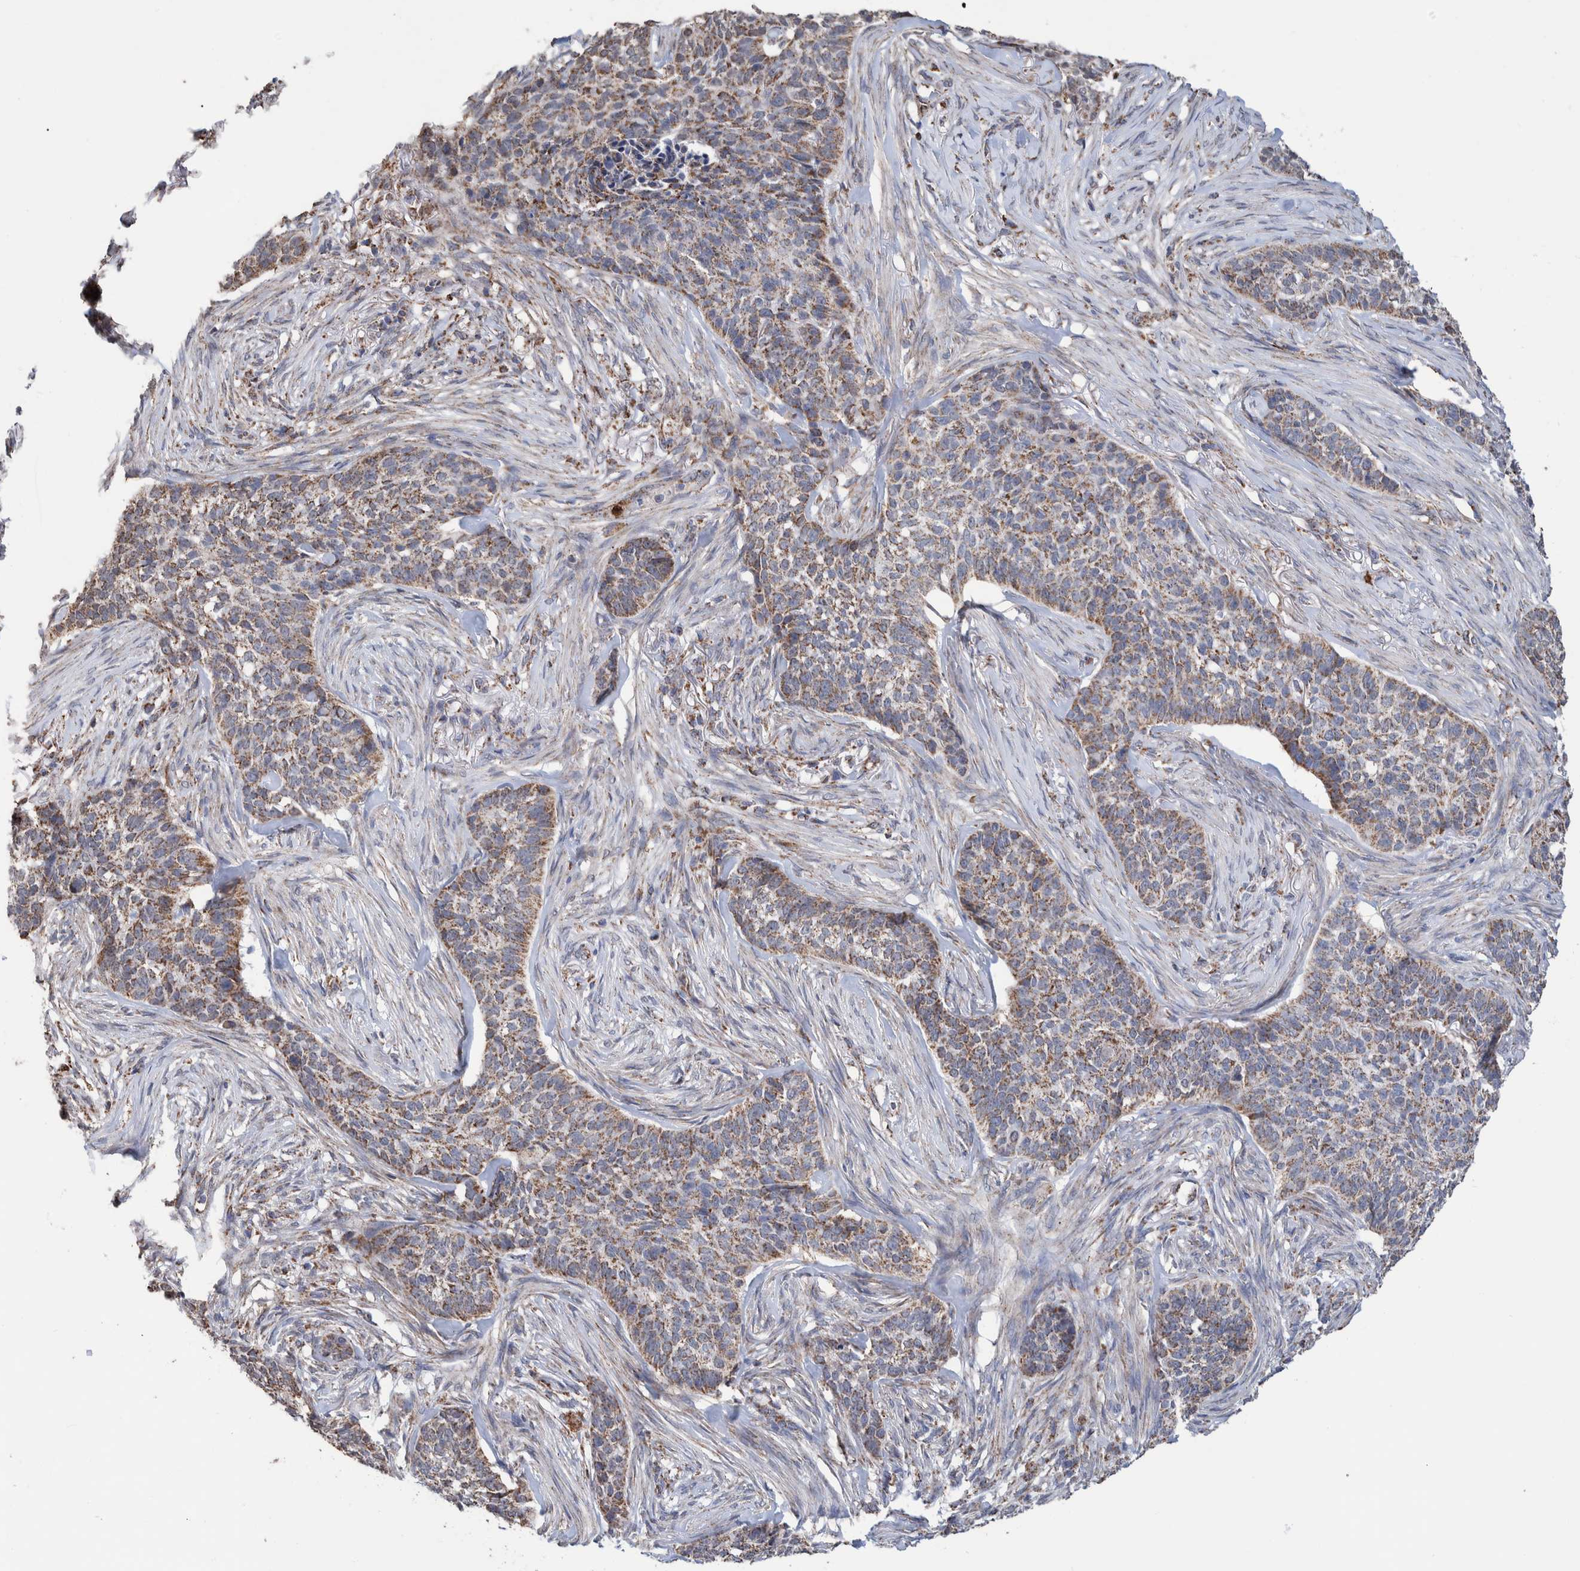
{"staining": {"intensity": "weak", "quantity": ">75%", "location": "cytoplasmic/membranous"}, "tissue": "skin cancer", "cell_type": "Tumor cells", "image_type": "cancer", "snomed": [{"axis": "morphology", "description": "Basal cell carcinoma"}, {"axis": "topography", "description": "Skin"}], "caption": "Skin basal cell carcinoma tissue demonstrates weak cytoplasmic/membranous staining in approximately >75% of tumor cells", "gene": "DECR1", "patient": {"sex": "male", "age": 85}}